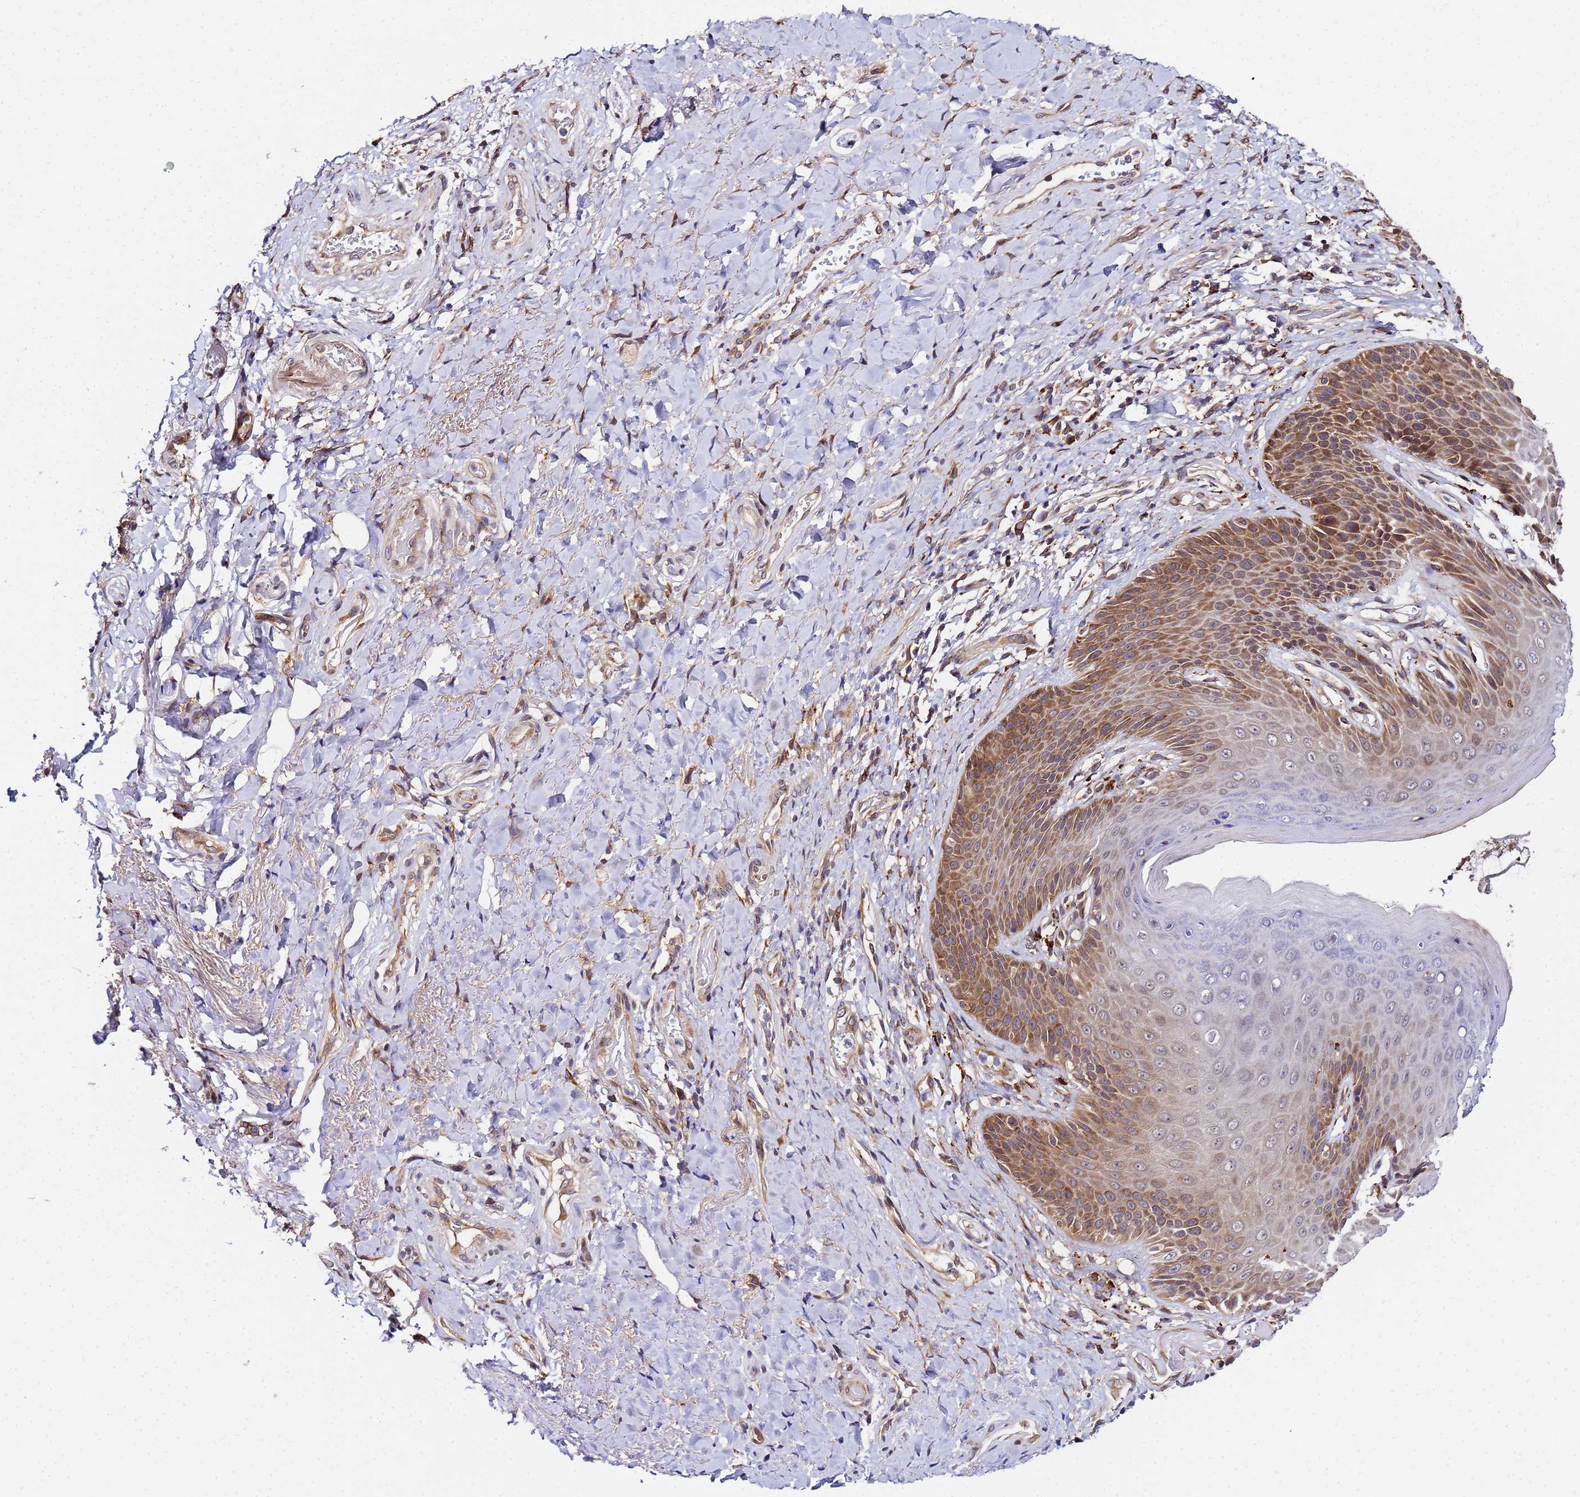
{"staining": {"intensity": "moderate", "quantity": ">75%", "location": "cytoplasmic/membranous"}, "tissue": "skin", "cell_type": "Epidermal cells", "image_type": "normal", "snomed": [{"axis": "morphology", "description": "Normal tissue, NOS"}, {"axis": "topography", "description": "Anal"}], "caption": "Immunohistochemistry (IHC) of unremarkable human skin displays medium levels of moderate cytoplasmic/membranous positivity in about >75% of epidermal cells.", "gene": "UNC93B1", "patient": {"sex": "female", "age": 89}}